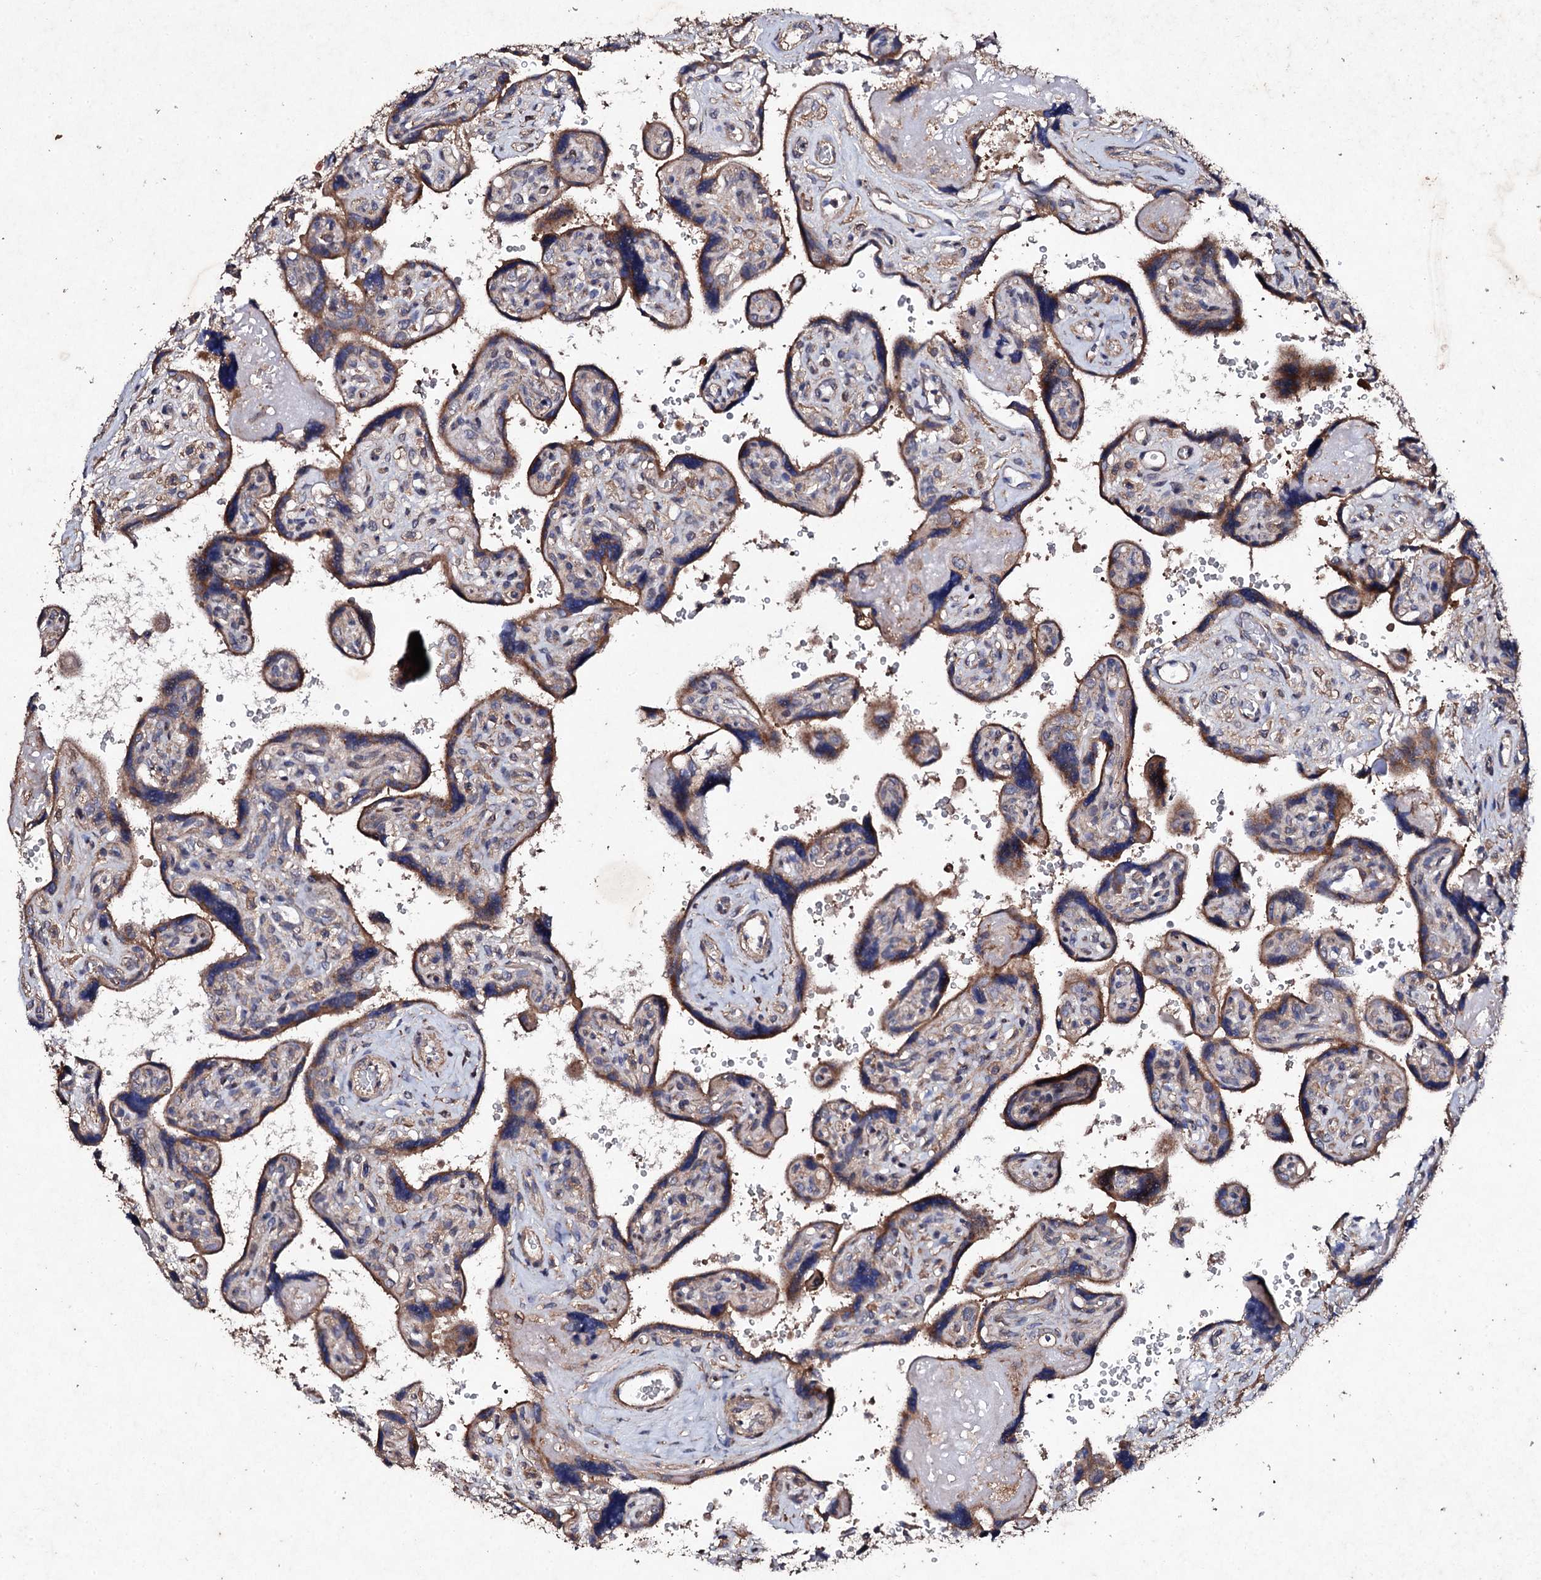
{"staining": {"intensity": "moderate", "quantity": ">75%", "location": "cytoplasmic/membranous"}, "tissue": "placenta", "cell_type": "Trophoblastic cells", "image_type": "normal", "snomed": [{"axis": "morphology", "description": "Normal tissue, NOS"}, {"axis": "topography", "description": "Placenta"}], "caption": "Protein expression analysis of unremarkable placenta reveals moderate cytoplasmic/membranous positivity in about >75% of trophoblastic cells.", "gene": "MOCOS", "patient": {"sex": "female", "age": 39}}